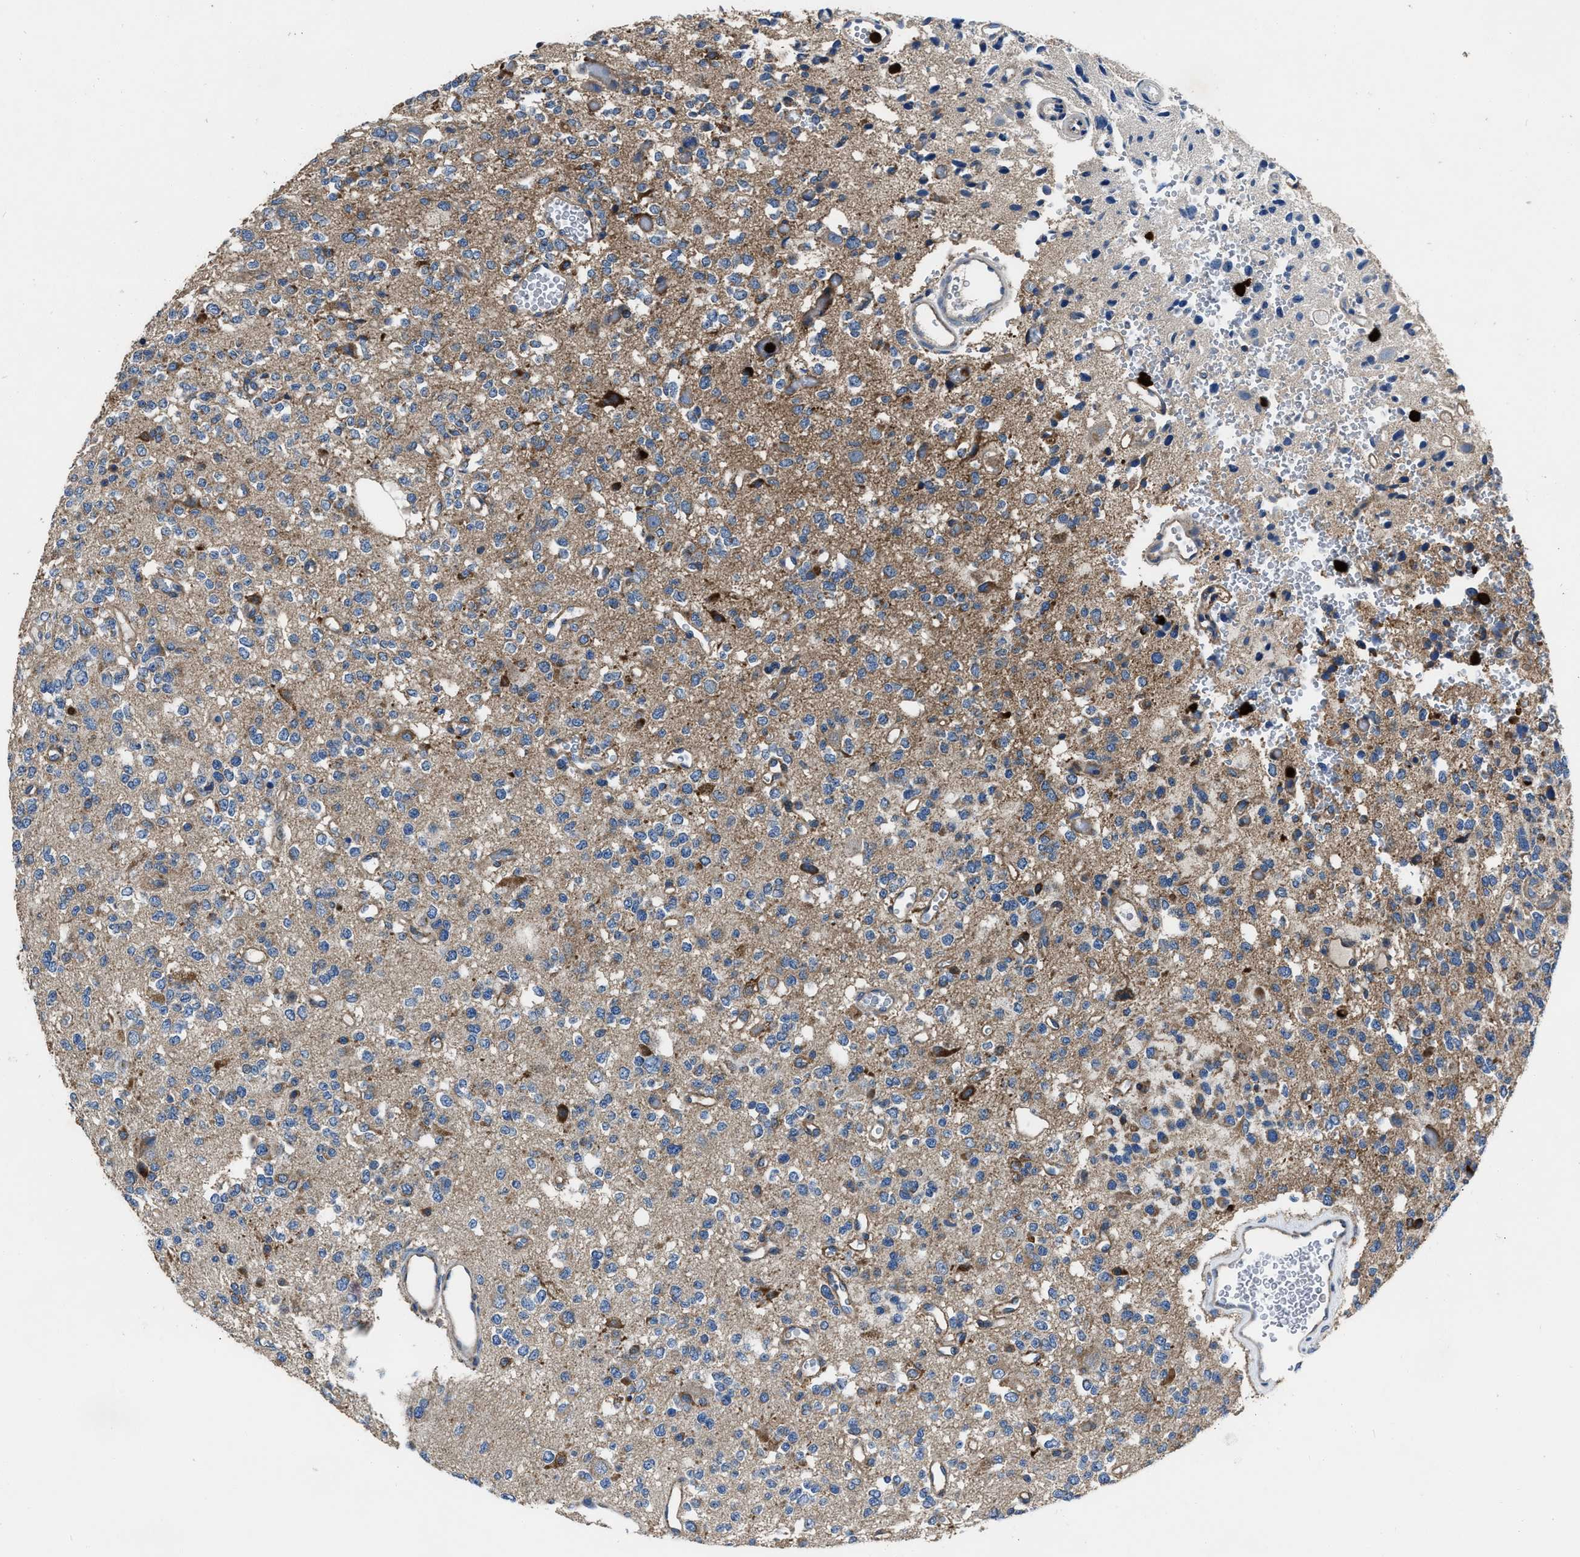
{"staining": {"intensity": "moderate", "quantity": "<25%", "location": "cytoplasmic/membranous"}, "tissue": "glioma", "cell_type": "Tumor cells", "image_type": "cancer", "snomed": [{"axis": "morphology", "description": "Glioma, malignant, Low grade"}, {"axis": "topography", "description": "Brain"}], "caption": "Malignant low-grade glioma stained with a protein marker reveals moderate staining in tumor cells.", "gene": "ANGPT1", "patient": {"sex": "male", "age": 38}}